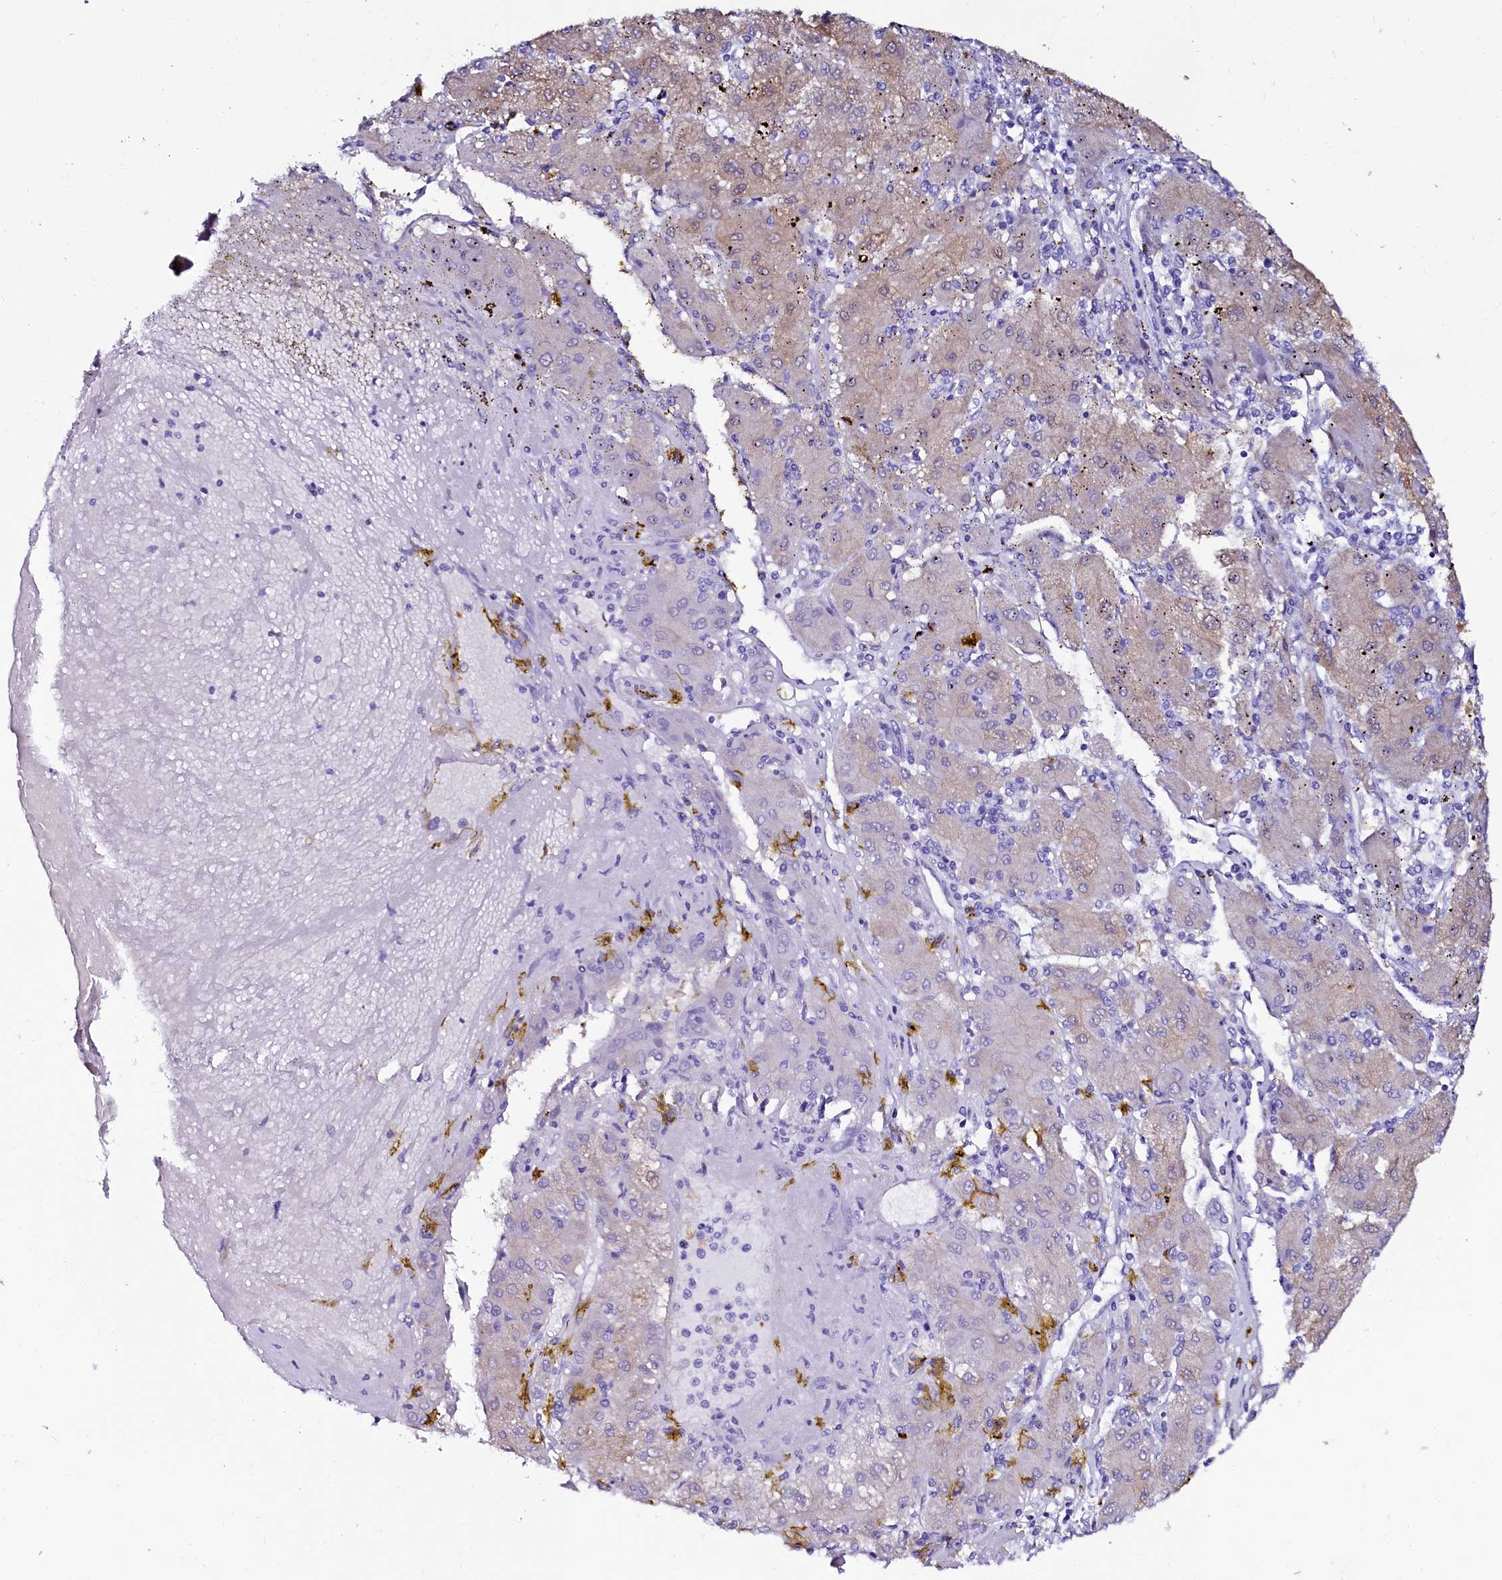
{"staining": {"intensity": "weak", "quantity": "25%-75%", "location": "cytoplasmic/membranous"}, "tissue": "liver cancer", "cell_type": "Tumor cells", "image_type": "cancer", "snomed": [{"axis": "morphology", "description": "Carcinoma, Hepatocellular, NOS"}, {"axis": "topography", "description": "Liver"}], "caption": "IHC histopathology image of neoplastic tissue: liver cancer stained using immunohistochemistry shows low levels of weak protein expression localized specifically in the cytoplasmic/membranous of tumor cells, appearing as a cytoplasmic/membranous brown color.", "gene": "SORD", "patient": {"sex": "male", "age": 72}}